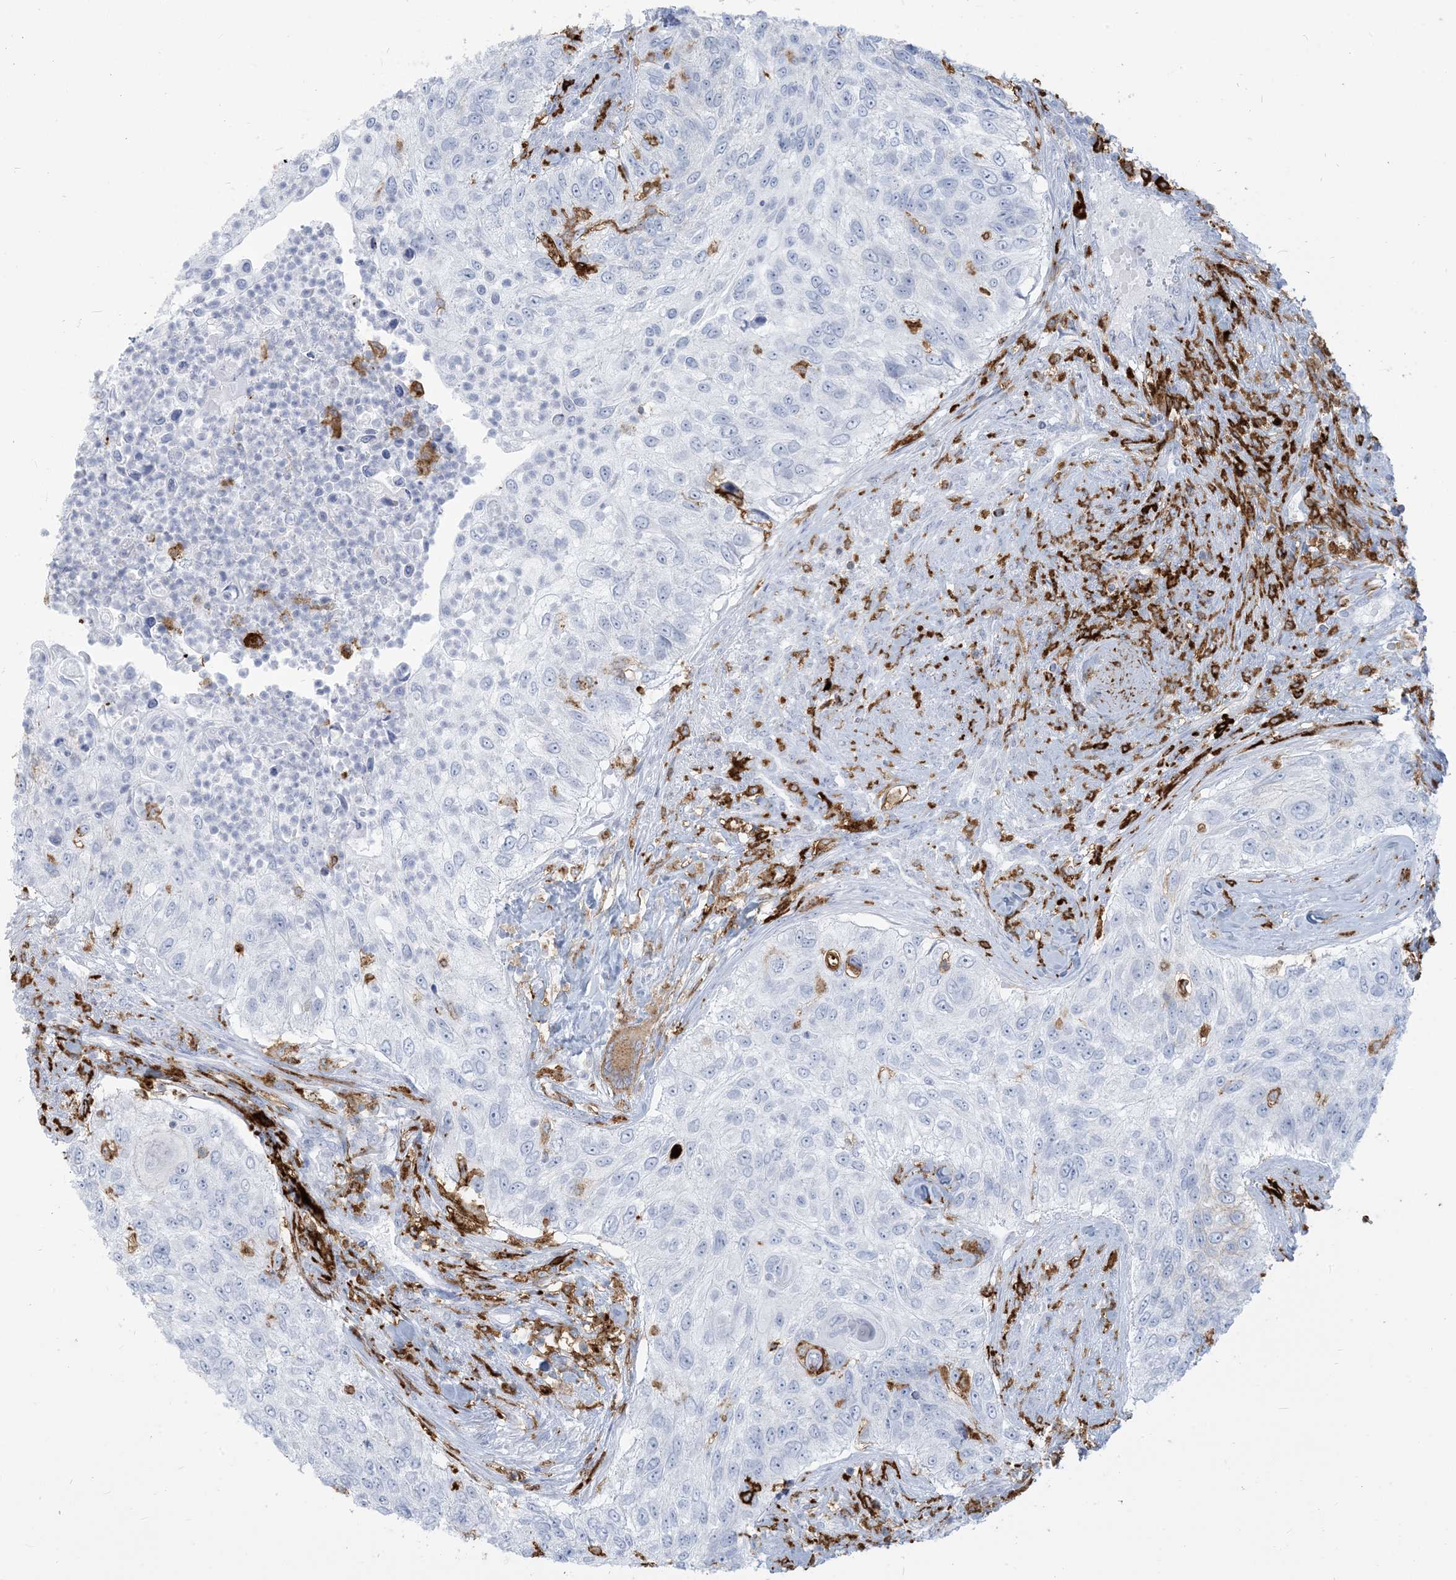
{"staining": {"intensity": "negative", "quantity": "none", "location": "none"}, "tissue": "urothelial cancer", "cell_type": "Tumor cells", "image_type": "cancer", "snomed": [{"axis": "morphology", "description": "Urothelial carcinoma, High grade"}, {"axis": "topography", "description": "Urinary bladder"}], "caption": "This is an immunohistochemistry (IHC) image of urothelial carcinoma (high-grade). There is no expression in tumor cells.", "gene": "HLA-DRB1", "patient": {"sex": "female", "age": 60}}